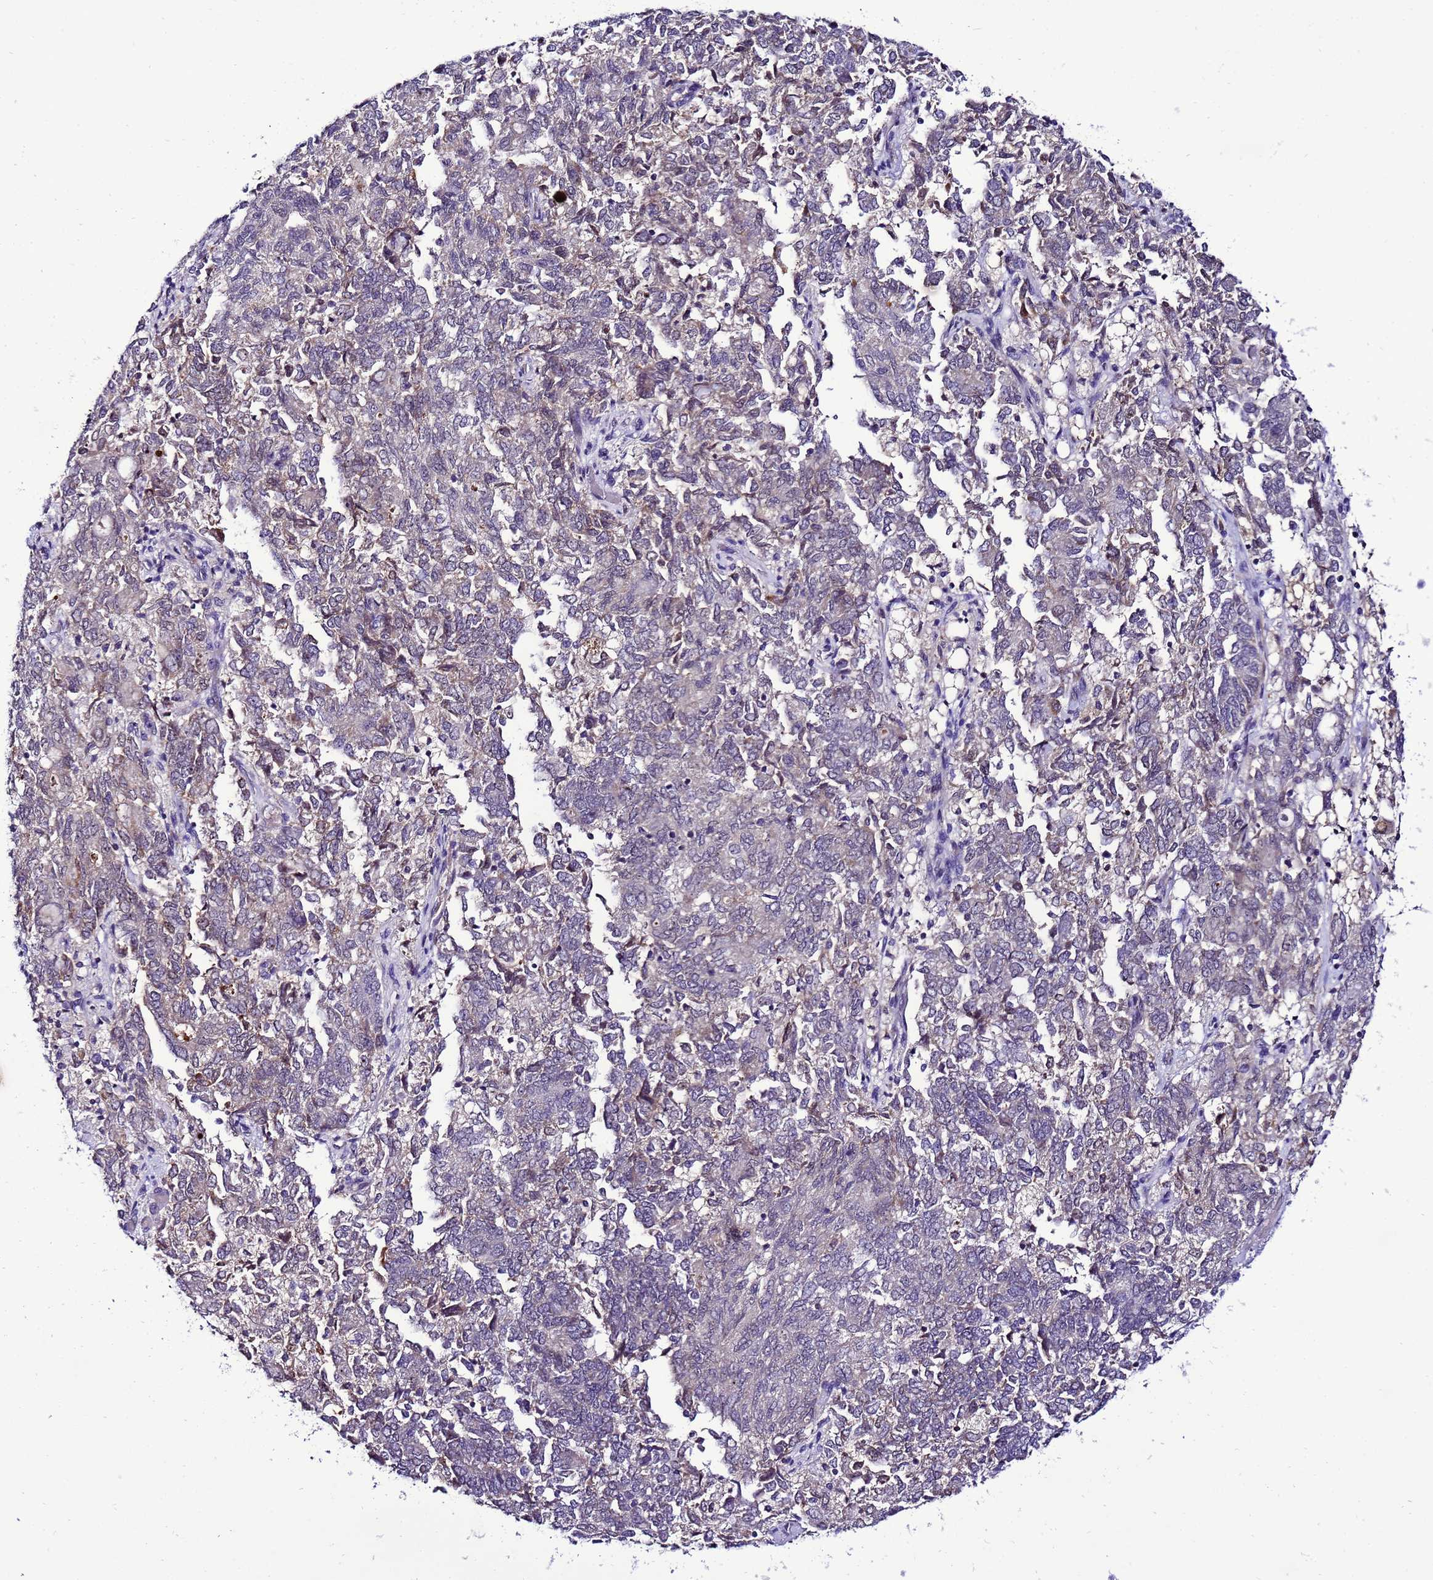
{"staining": {"intensity": "negative", "quantity": "none", "location": "none"}, "tissue": "endometrial cancer", "cell_type": "Tumor cells", "image_type": "cancer", "snomed": [{"axis": "morphology", "description": "Adenocarcinoma, NOS"}, {"axis": "topography", "description": "Endometrium"}], "caption": "Human endometrial adenocarcinoma stained for a protein using immunohistochemistry shows no expression in tumor cells.", "gene": "C19orf47", "patient": {"sex": "female", "age": 80}}